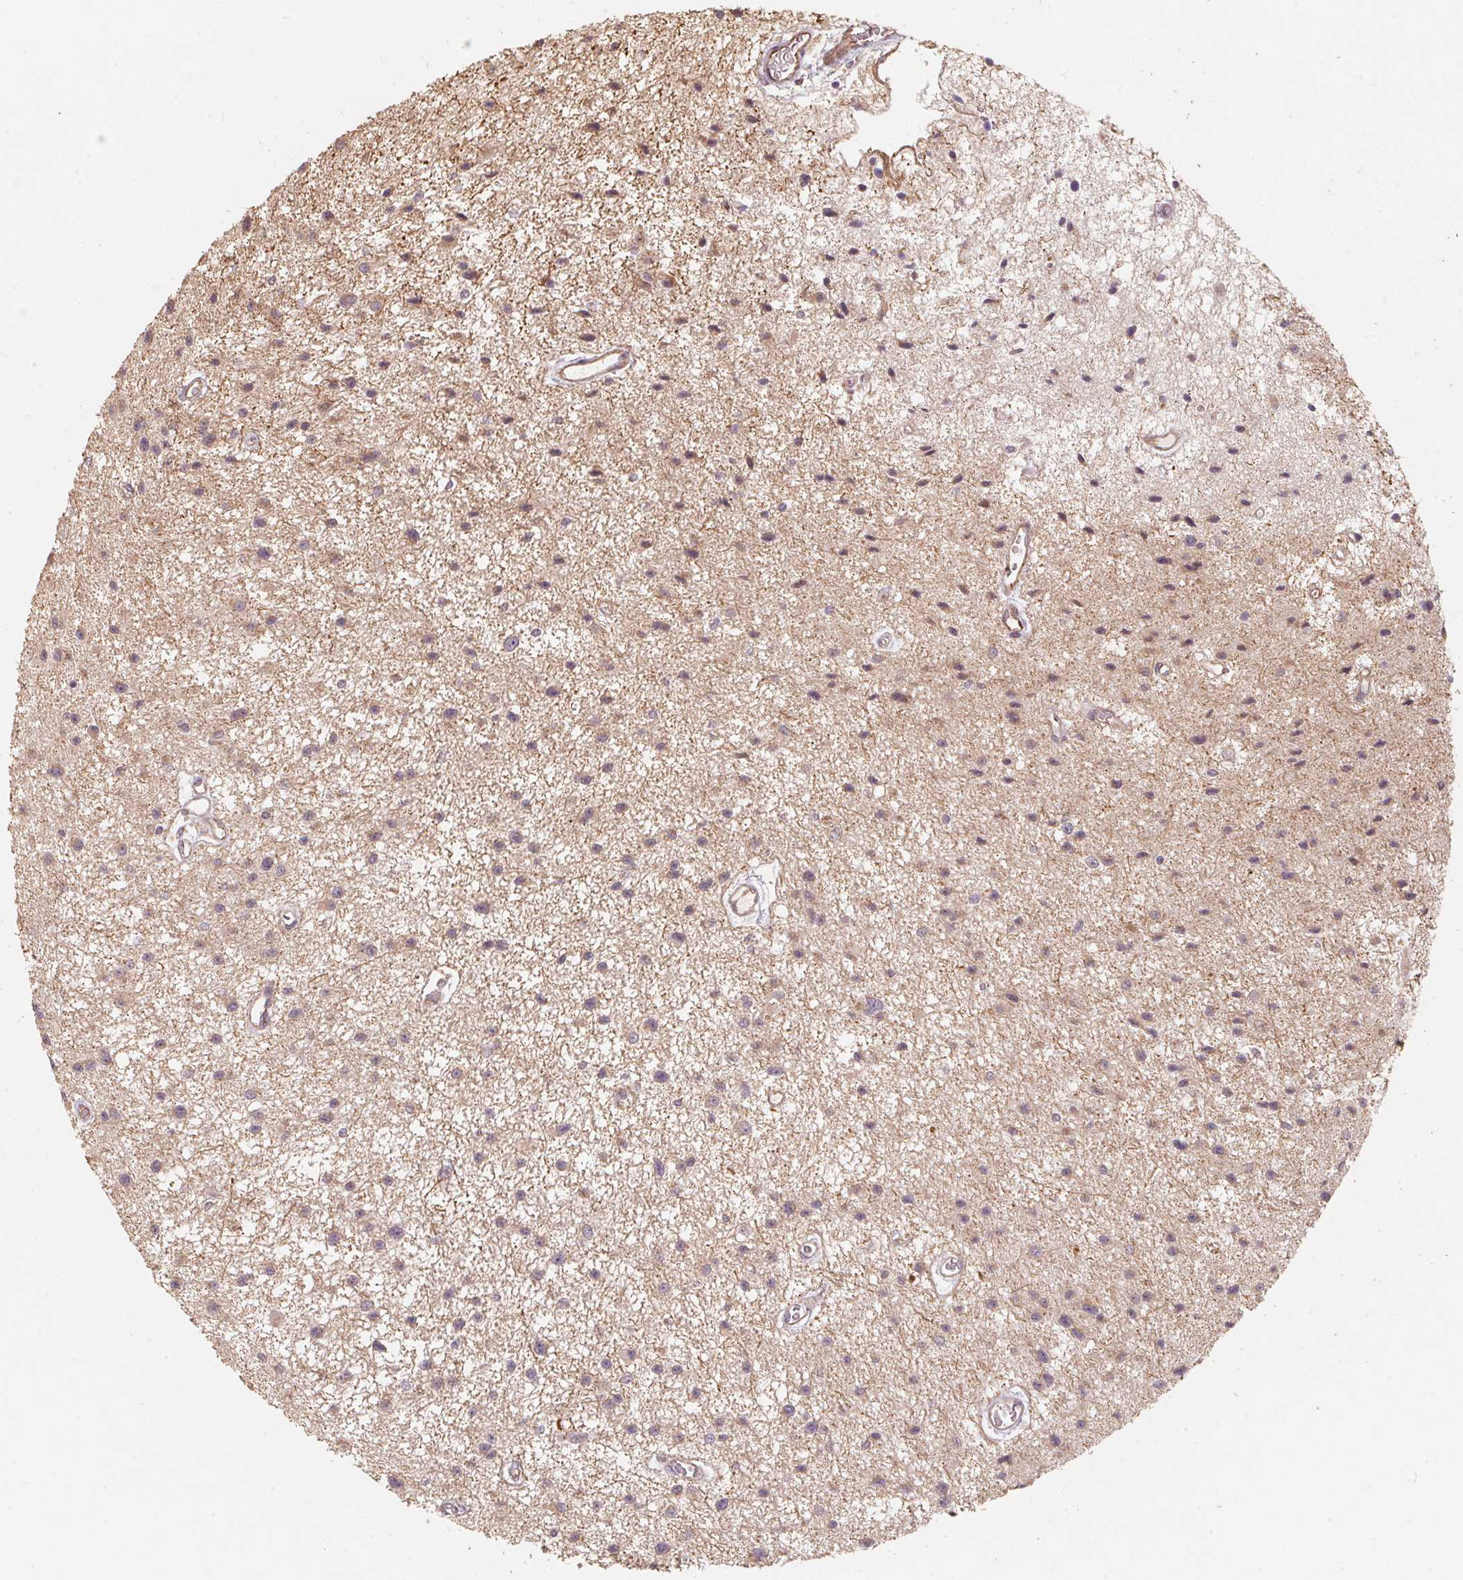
{"staining": {"intensity": "weak", "quantity": "<25%", "location": "cytoplasmic/membranous"}, "tissue": "glioma", "cell_type": "Tumor cells", "image_type": "cancer", "snomed": [{"axis": "morphology", "description": "Glioma, malignant, Low grade"}, {"axis": "topography", "description": "Brain"}], "caption": "IHC image of neoplastic tissue: human glioma stained with DAB exhibits no significant protein expression in tumor cells.", "gene": "TSPAN12", "patient": {"sex": "male", "age": 43}}